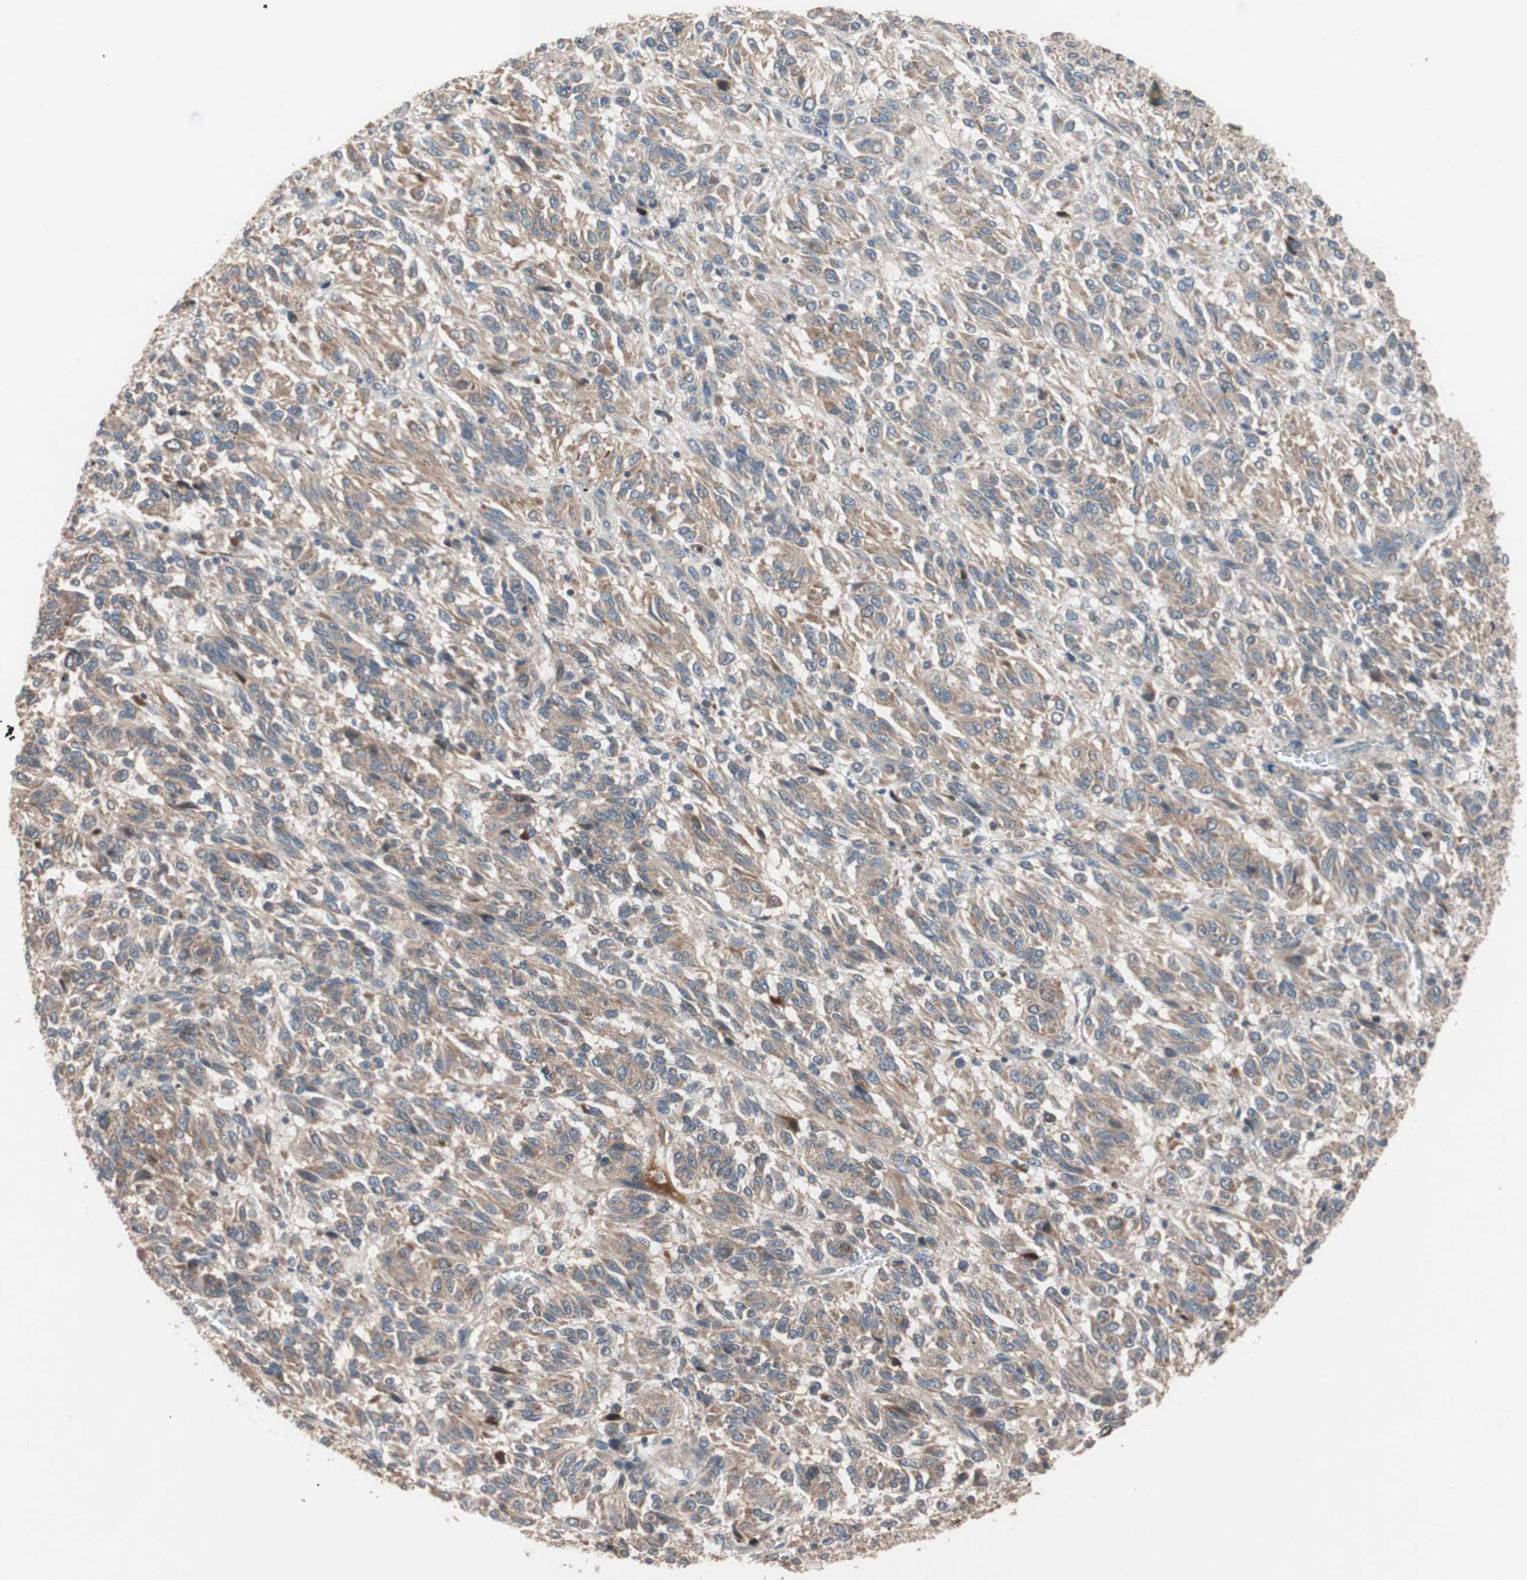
{"staining": {"intensity": "moderate", "quantity": ">75%", "location": "cytoplasmic/membranous"}, "tissue": "melanoma", "cell_type": "Tumor cells", "image_type": "cancer", "snomed": [{"axis": "morphology", "description": "Malignant melanoma, Metastatic site"}, {"axis": "topography", "description": "Lung"}], "caption": "IHC staining of malignant melanoma (metastatic site), which reveals medium levels of moderate cytoplasmic/membranous positivity in about >75% of tumor cells indicating moderate cytoplasmic/membranous protein positivity. The staining was performed using DAB (brown) for protein detection and nuclei were counterstained in hematoxylin (blue).", "gene": "SDC4", "patient": {"sex": "male", "age": 64}}